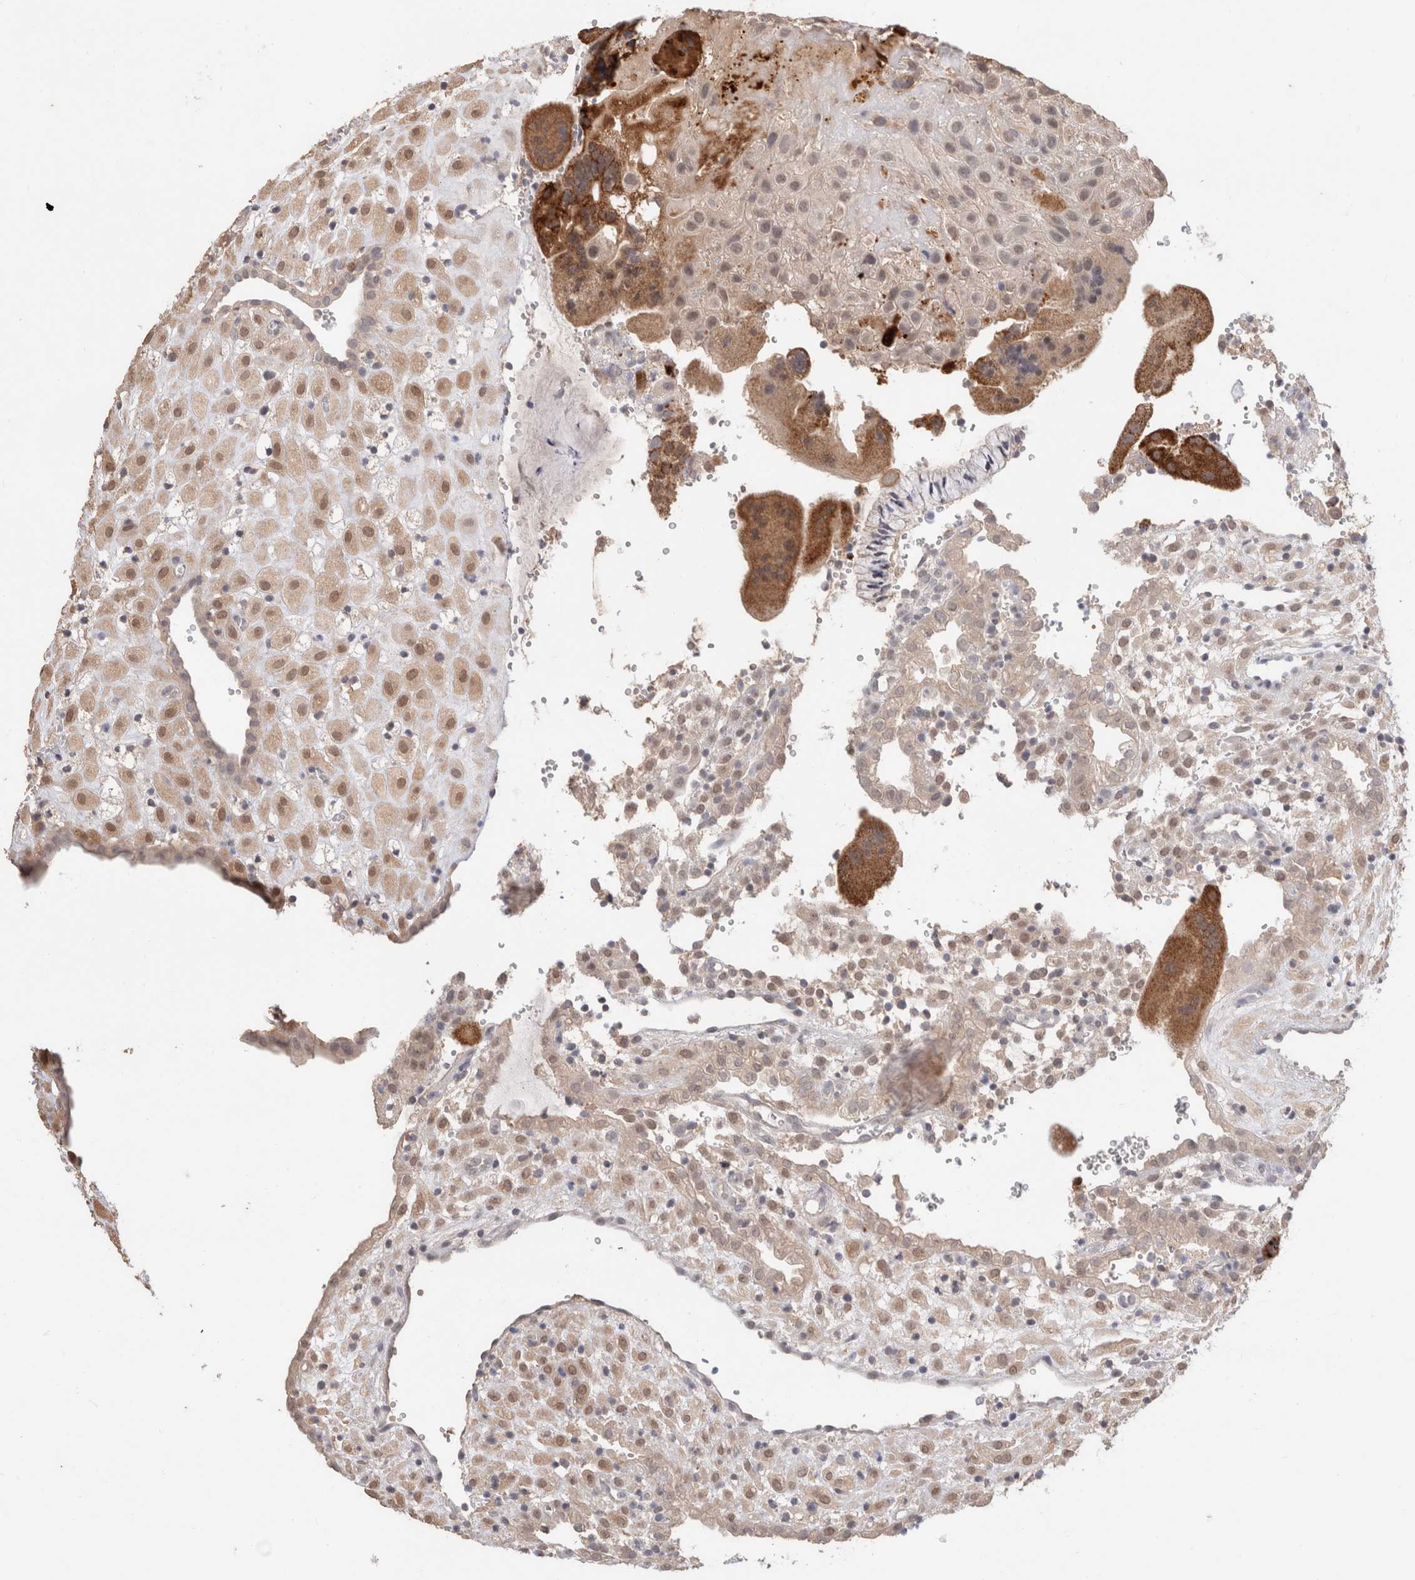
{"staining": {"intensity": "moderate", "quantity": ">75%", "location": "cytoplasmic/membranous,nuclear"}, "tissue": "placenta", "cell_type": "Decidual cells", "image_type": "normal", "snomed": [{"axis": "morphology", "description": "Normal tissue, NOS"}, {"axis": "topography", "description": "Placenta"}], "caption": "This histopathology image shows benign placenta stained with immunohistochemistry (IHC) to label a protein in brown. The cytoplasmic/membranous,nuclear of decidual cells show moderate positivity for the protein. Nuclei are counter-stained blue.", "gene": "TRIM41", "patient": {"sex": "female", "age": 18}}